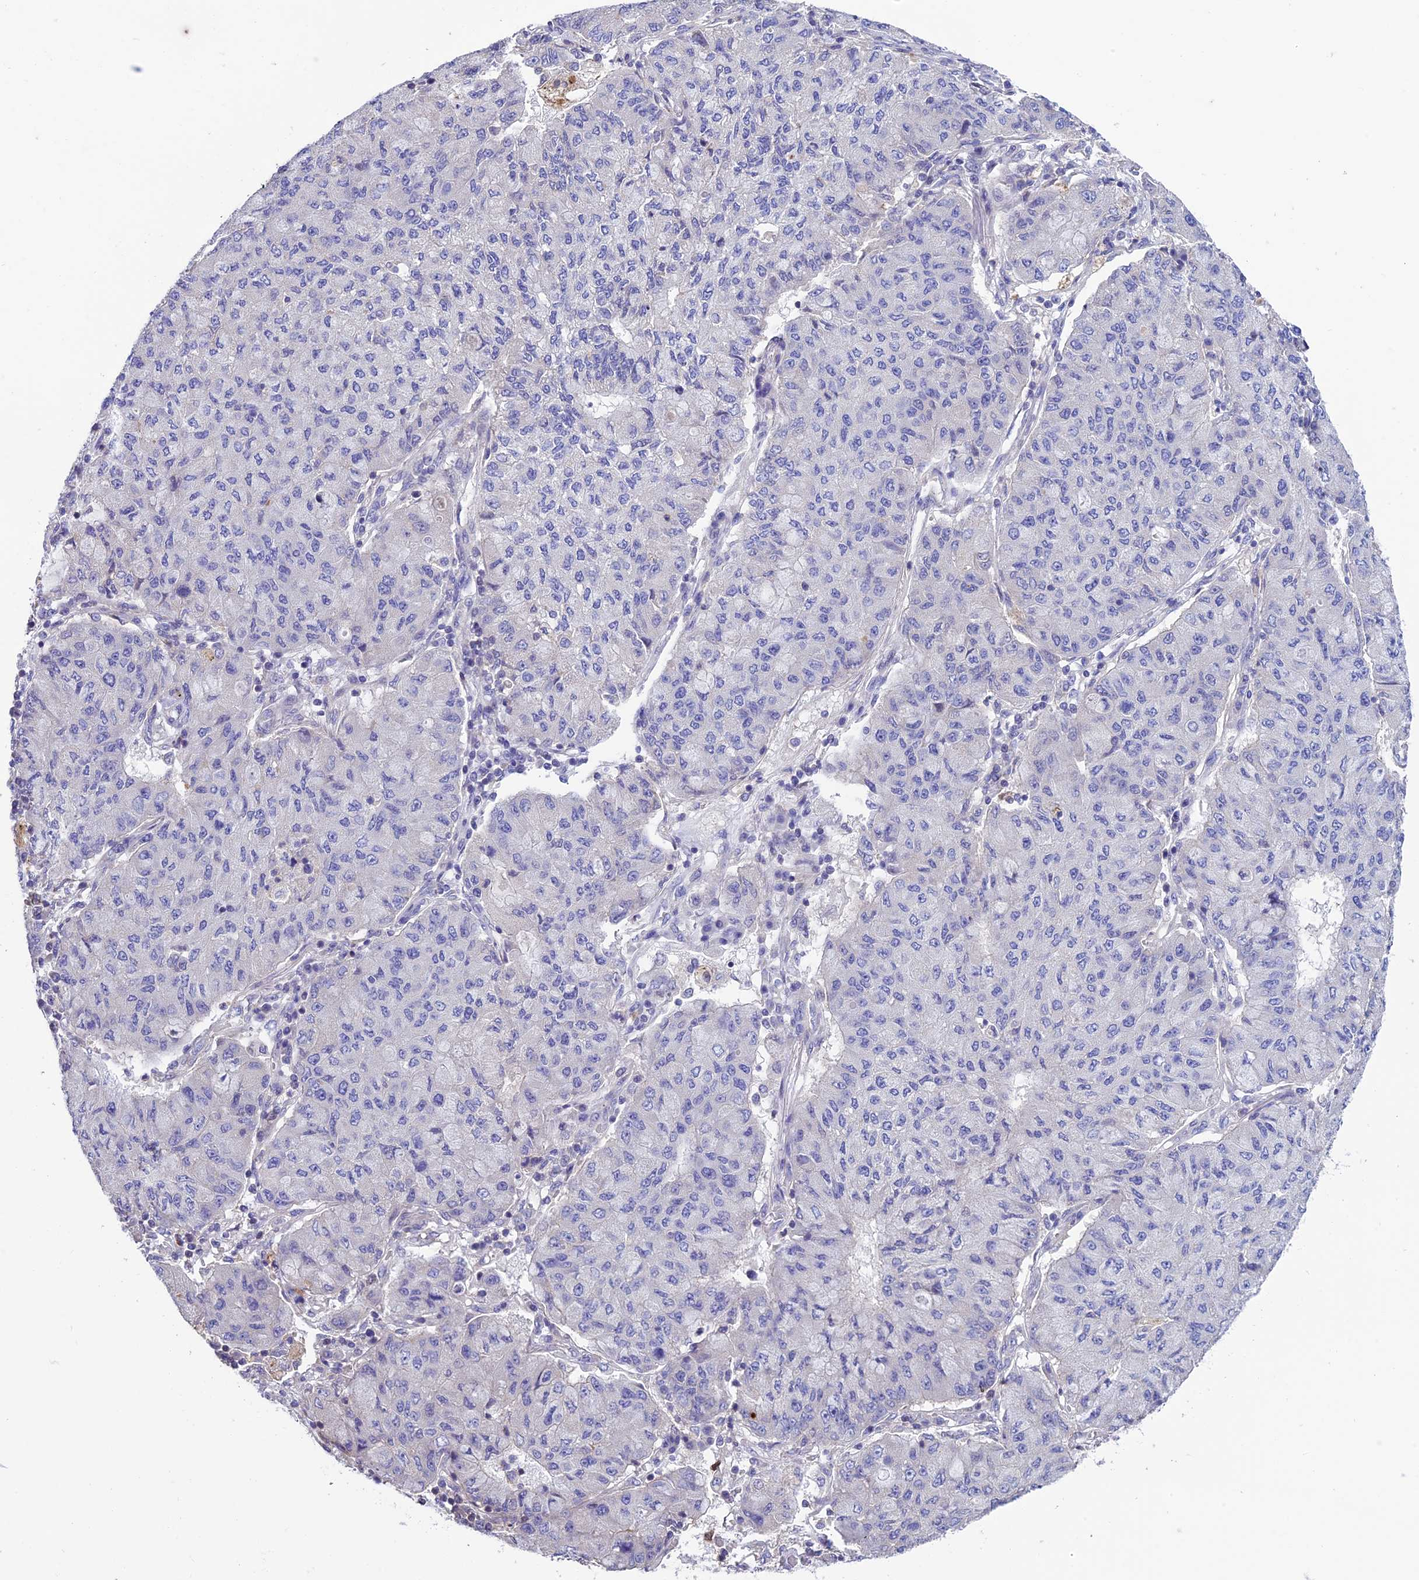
{"staining": {"intensity": "negative", "quantity": "none", "location": "none"}, "tissue": "lung cancer", "cell_type": "Tumor cells", "image_type": "cancer", "snomed": [{"axis": "morphology", "description": "Squamous cell carcinoma, NOS"}, {"axis": "topography", "description": "Lung"}], "caption": "Tumor cells show no significant protein expression in lung cancer (squamous cell carcinoma).", "gene": "FAM178B", "patient": {"sex": "male", "age": 74}}